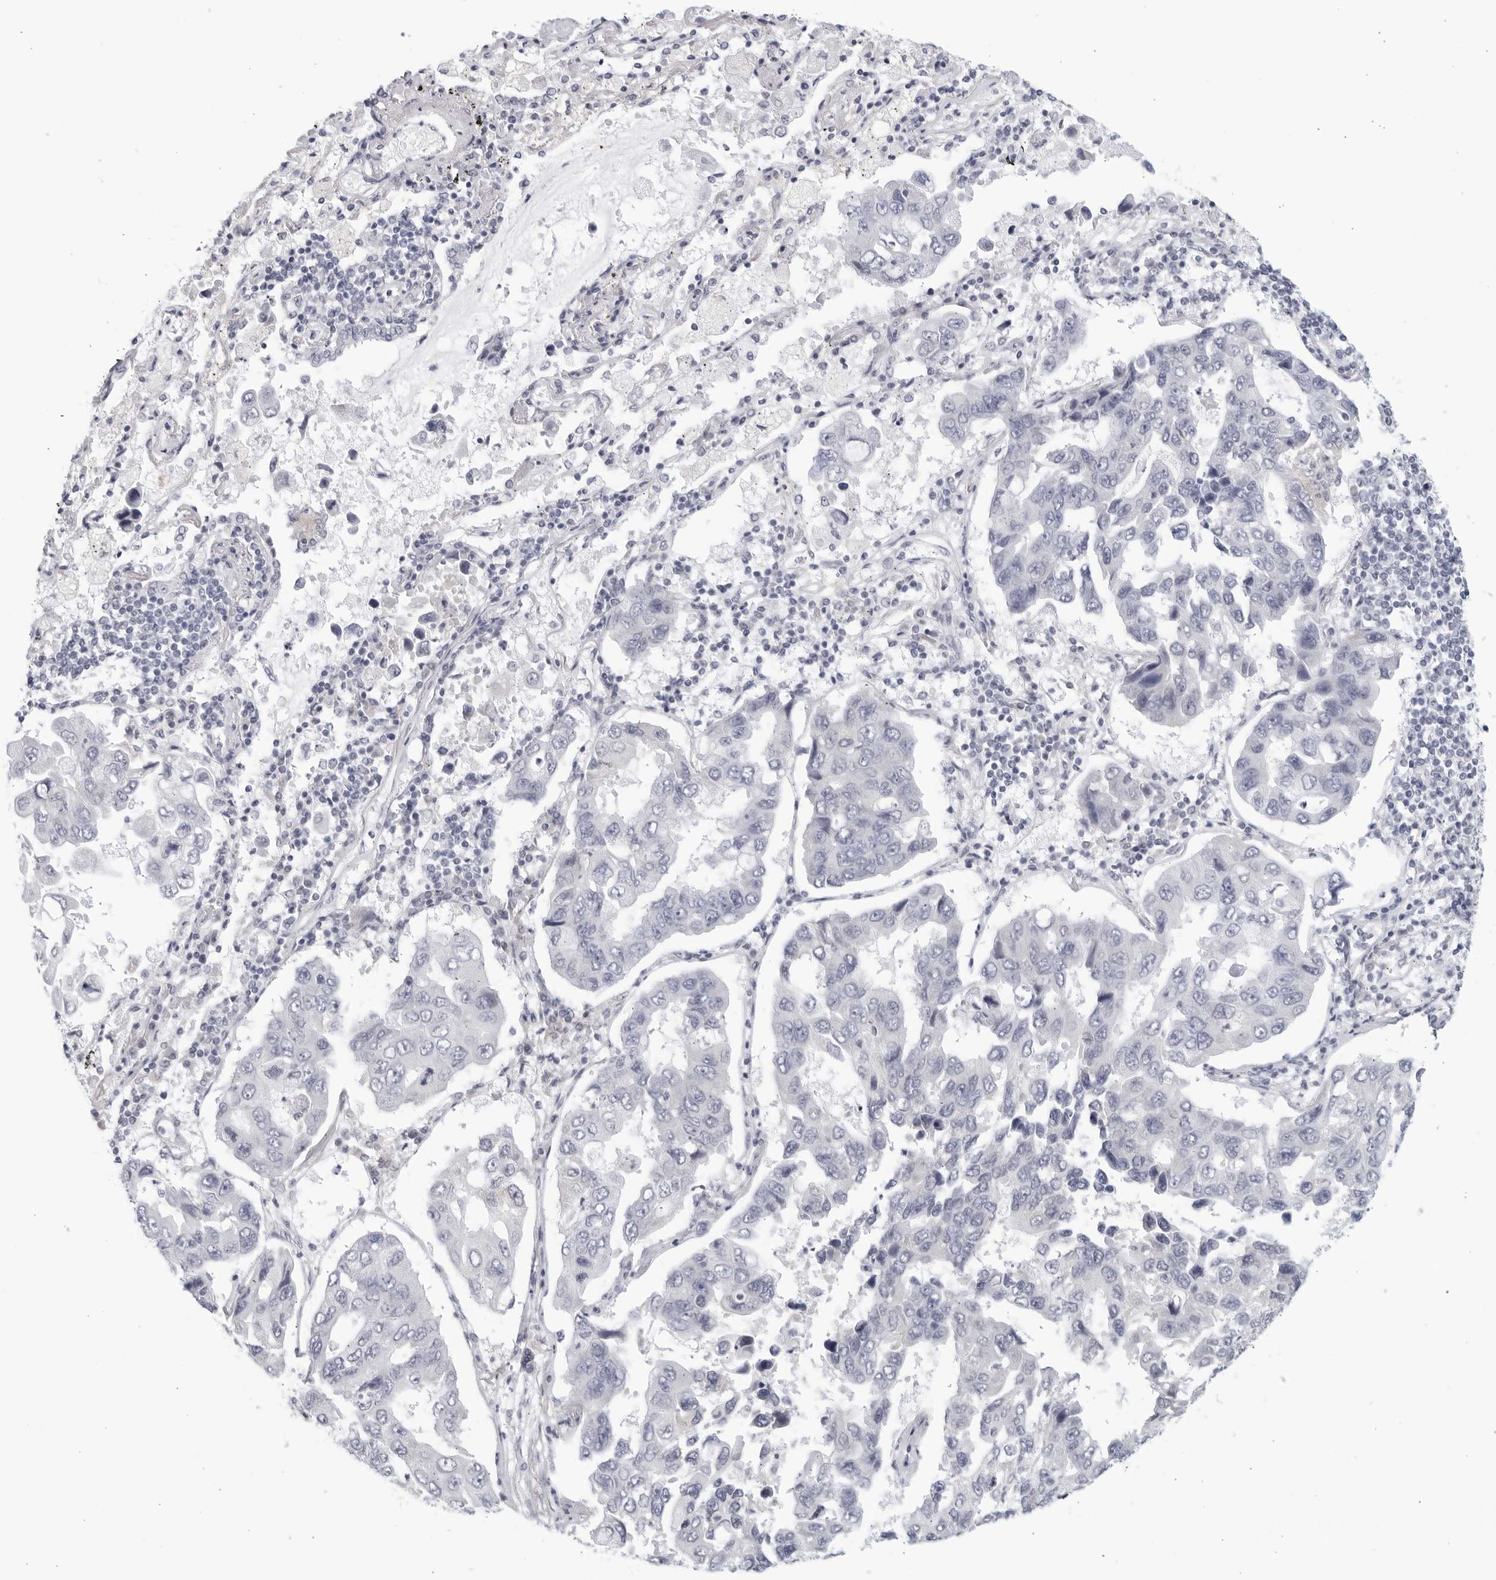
{"staining": {"intensity": "negative", "quantity": "none", "location": "none"}, "tissue": "lung cancer", "cell_type": "Tumor cells", "image_type": "cancer", "snomed": [{"axis": "morphology", "description": "Adenocarcinoma, NOS"}, {"axis": "topography", "description": "Lung"}], "caption": "DAB (3,3'-diaminobenzidine) immunohistochemical staining of lung adenocarcinoma demonstrates no significant expression in tumor cells.", "gene": "WDTC1", "patient": {"sex": "male", "age": 64}}